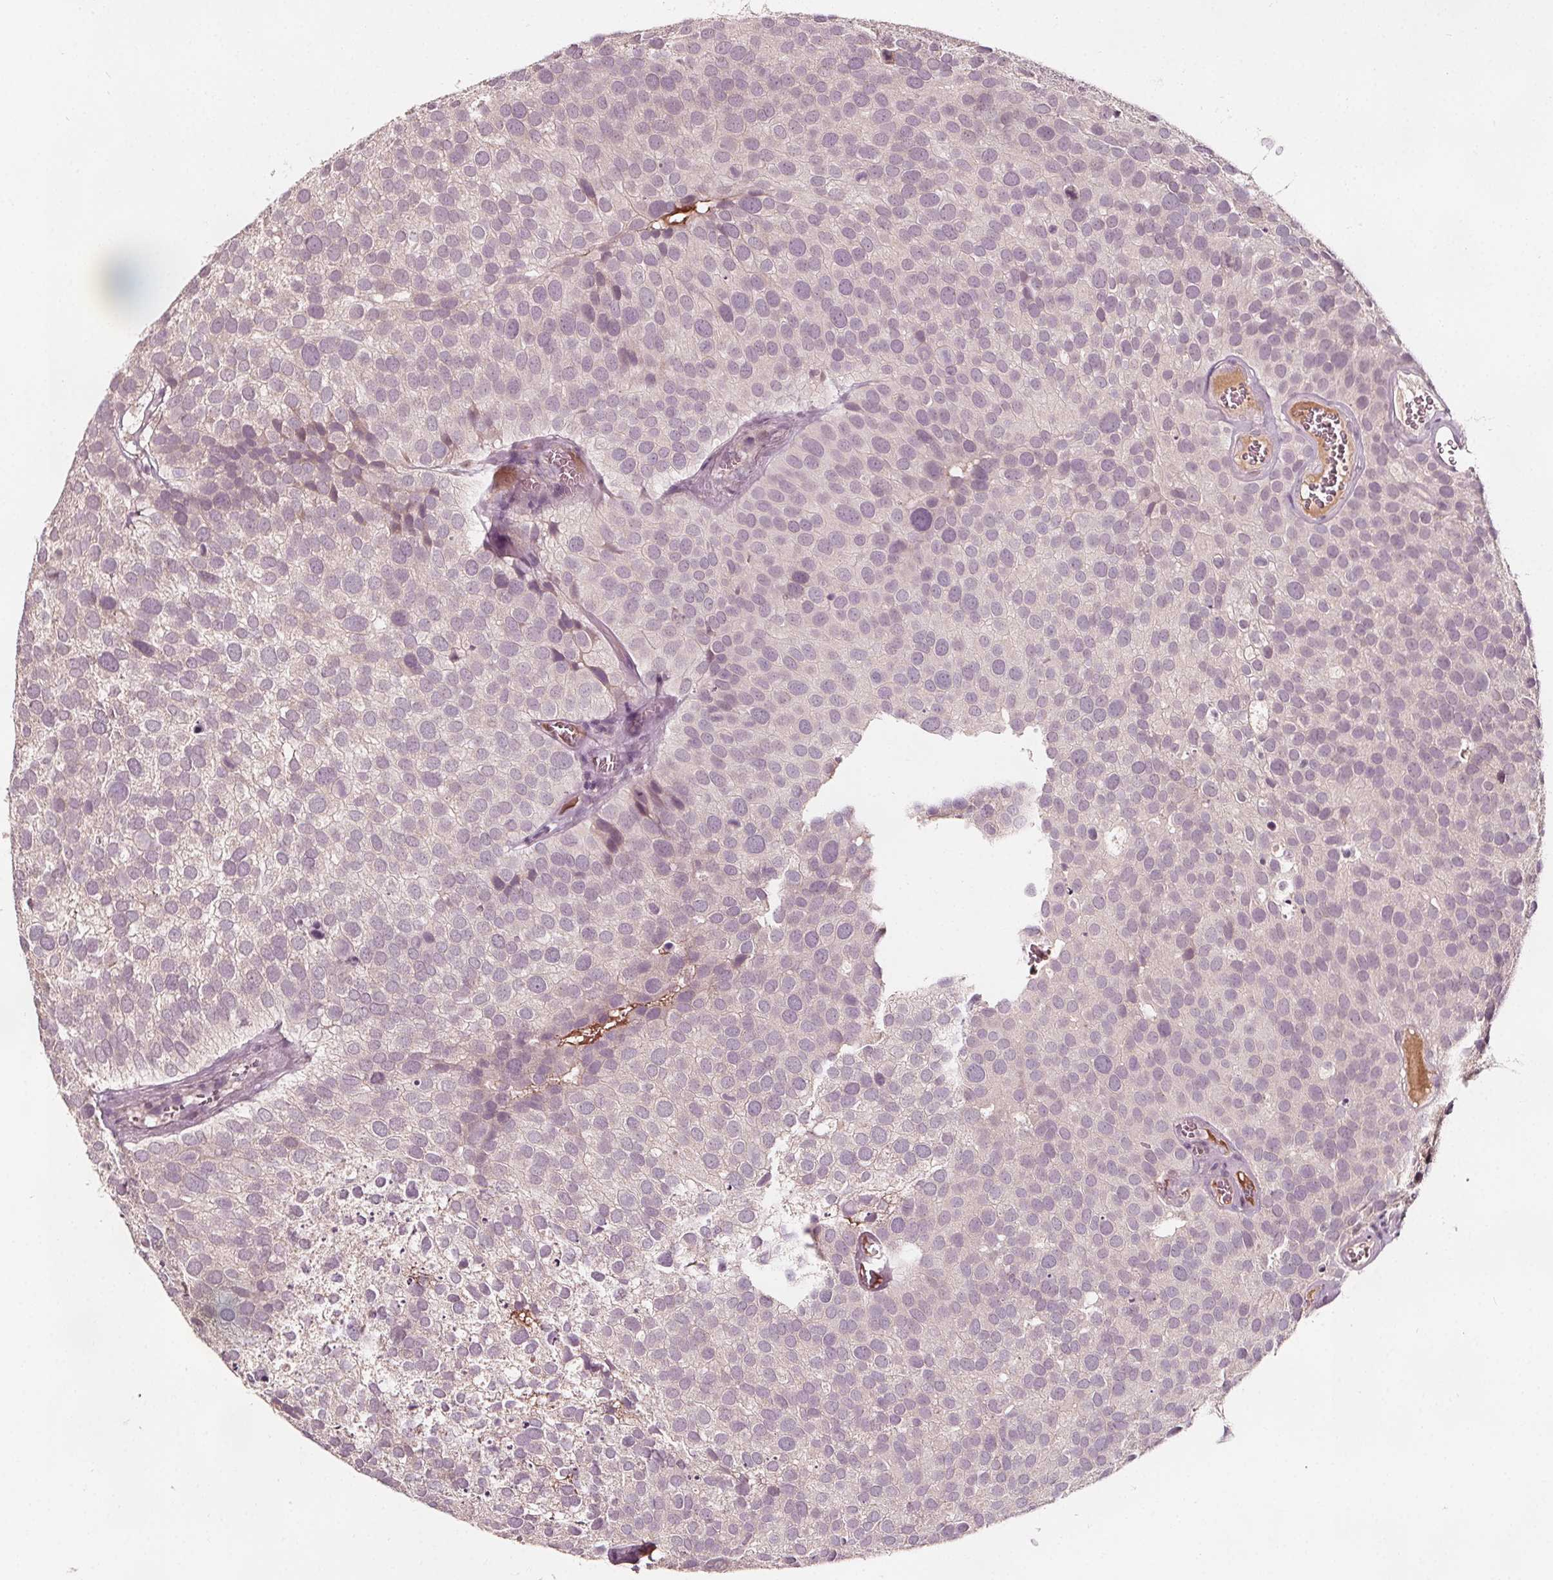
{"staining": {"intensity": "negative", "quantity": "none", "location": "none"}, "tissue": "urothelial cancer", "cell_type": "Tumor cells", "image_type": "cancer", "snomed": [{"axis": "morphology", "description": "Urothelial carcinoma, Low grade"}, {"axis": "topography", "description": "Urinary bladder"}], "caption": "Tumor cells are negative for protein expression in human urothelial cancer.", "gene": "NPC1L1", "patient": {"sex": "female", "age": 69}}